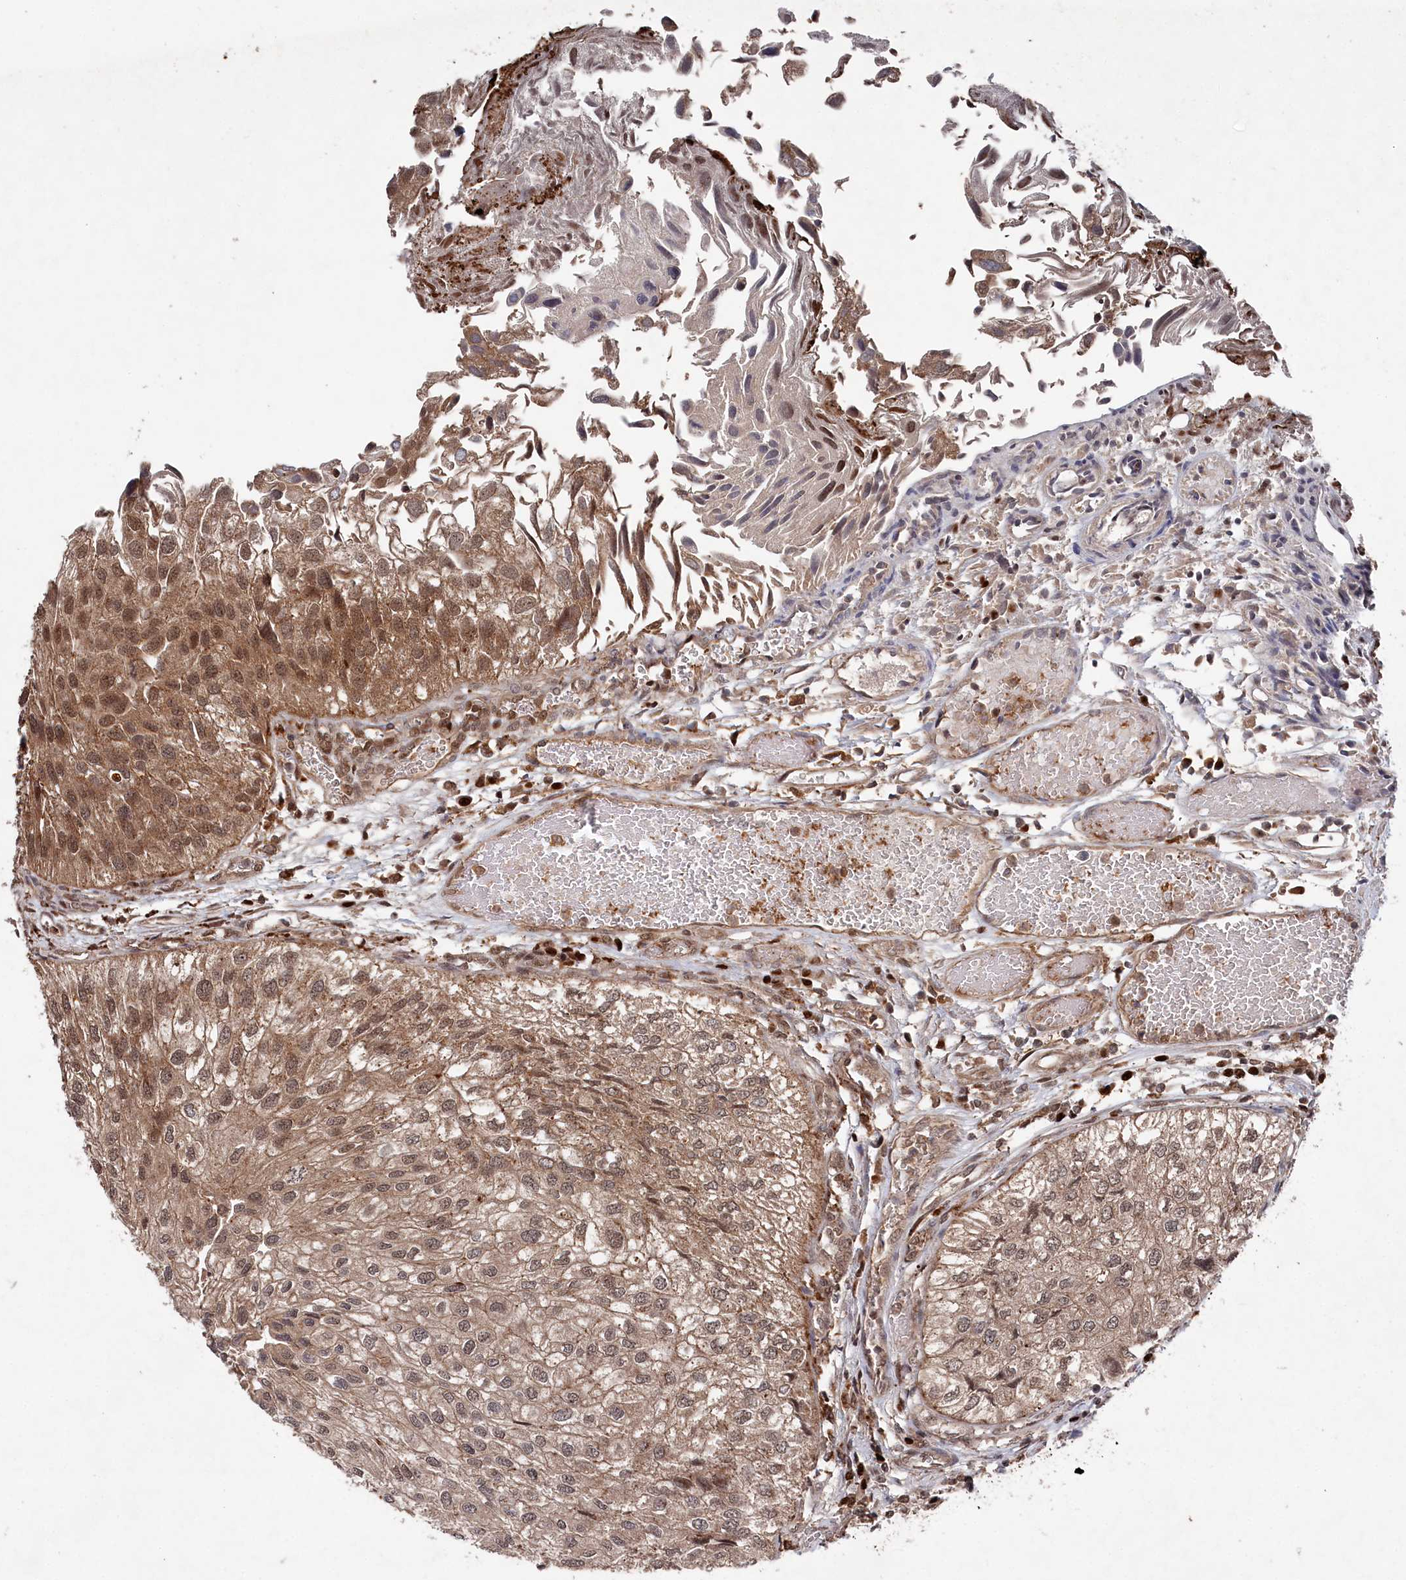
{"staining": {"intensity": "moderate", "quantity": ">75%", "location": "cytoplasmic/membranous,nuclear"}, "tissue": "urothelial cancer", "cell_type": "Tumor cells", "image_type": "cancer", "snomed": [{"axis": "morphology", "description": "Urothelial carcinoma, Low grade"}, {"axis": "topography", "description": "Urinary bladder"}], "caption": "IHC image of human urothelial cancer stained for a protein (brown), which demonstrates medium levels of moderate cytoplasmic/membranous and nuclear expression in approximately >75% of tumor cells.", "gene": "BORCS7", "patient": {"sex": "female", "age": 89}}